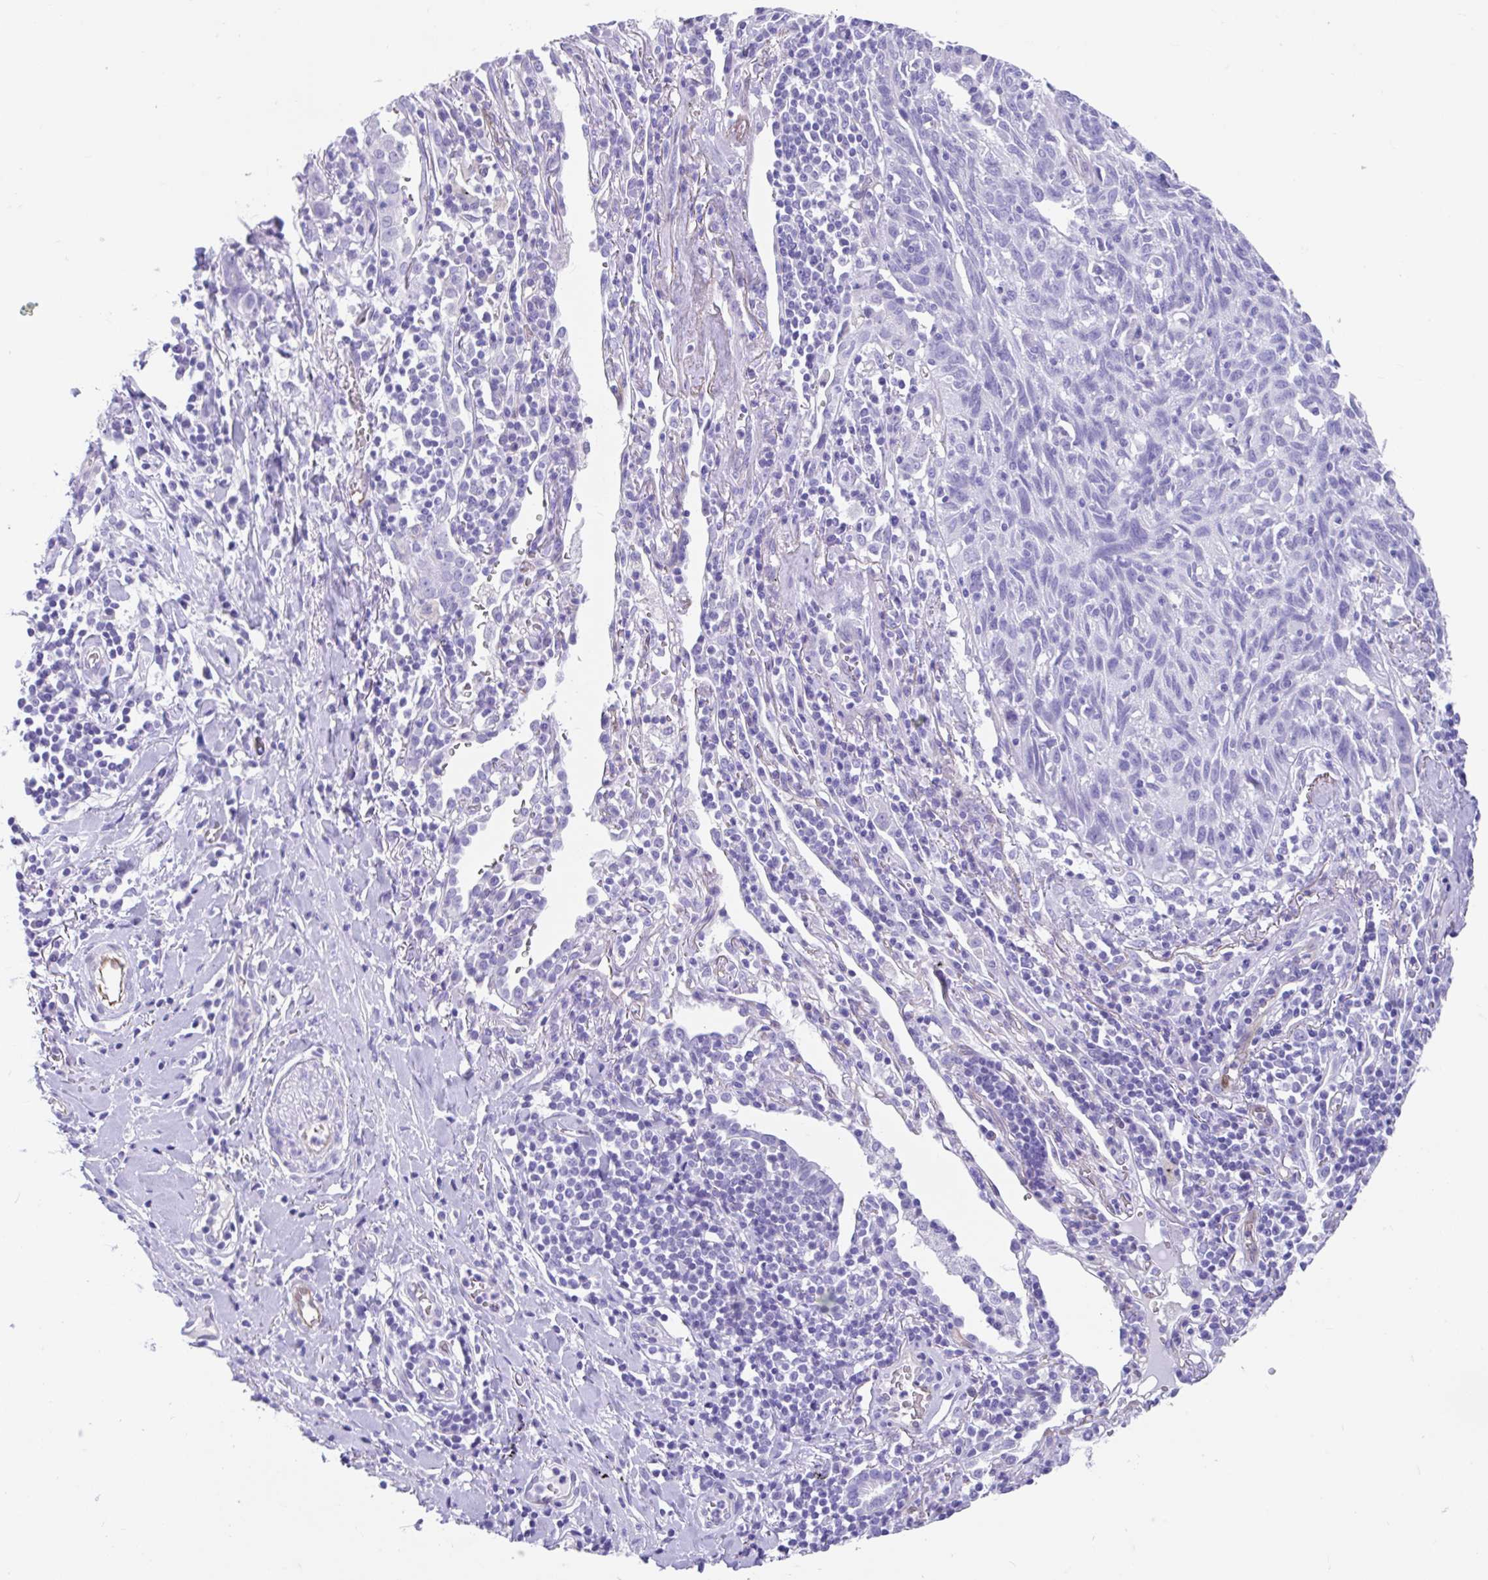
{"staining": {"intensity": "negative", "quantity": "none", "location": "none"}, "tissue": "lung cancer", "cell_type": "Tumor cells", "image_type": "cancer", "snomed": [{"axis": "morphology", "description": "Squamous cell carcinoma, NOS"}, {"axis": "topography", "description": "Lung"}], "caption": "Immunohistochemical staining of lung cancer (squamous cell carcinoma) shows no significant staining in tumor cells.", "gene": "FAM107A", "patient": {"sex": "female", "age": 66}}